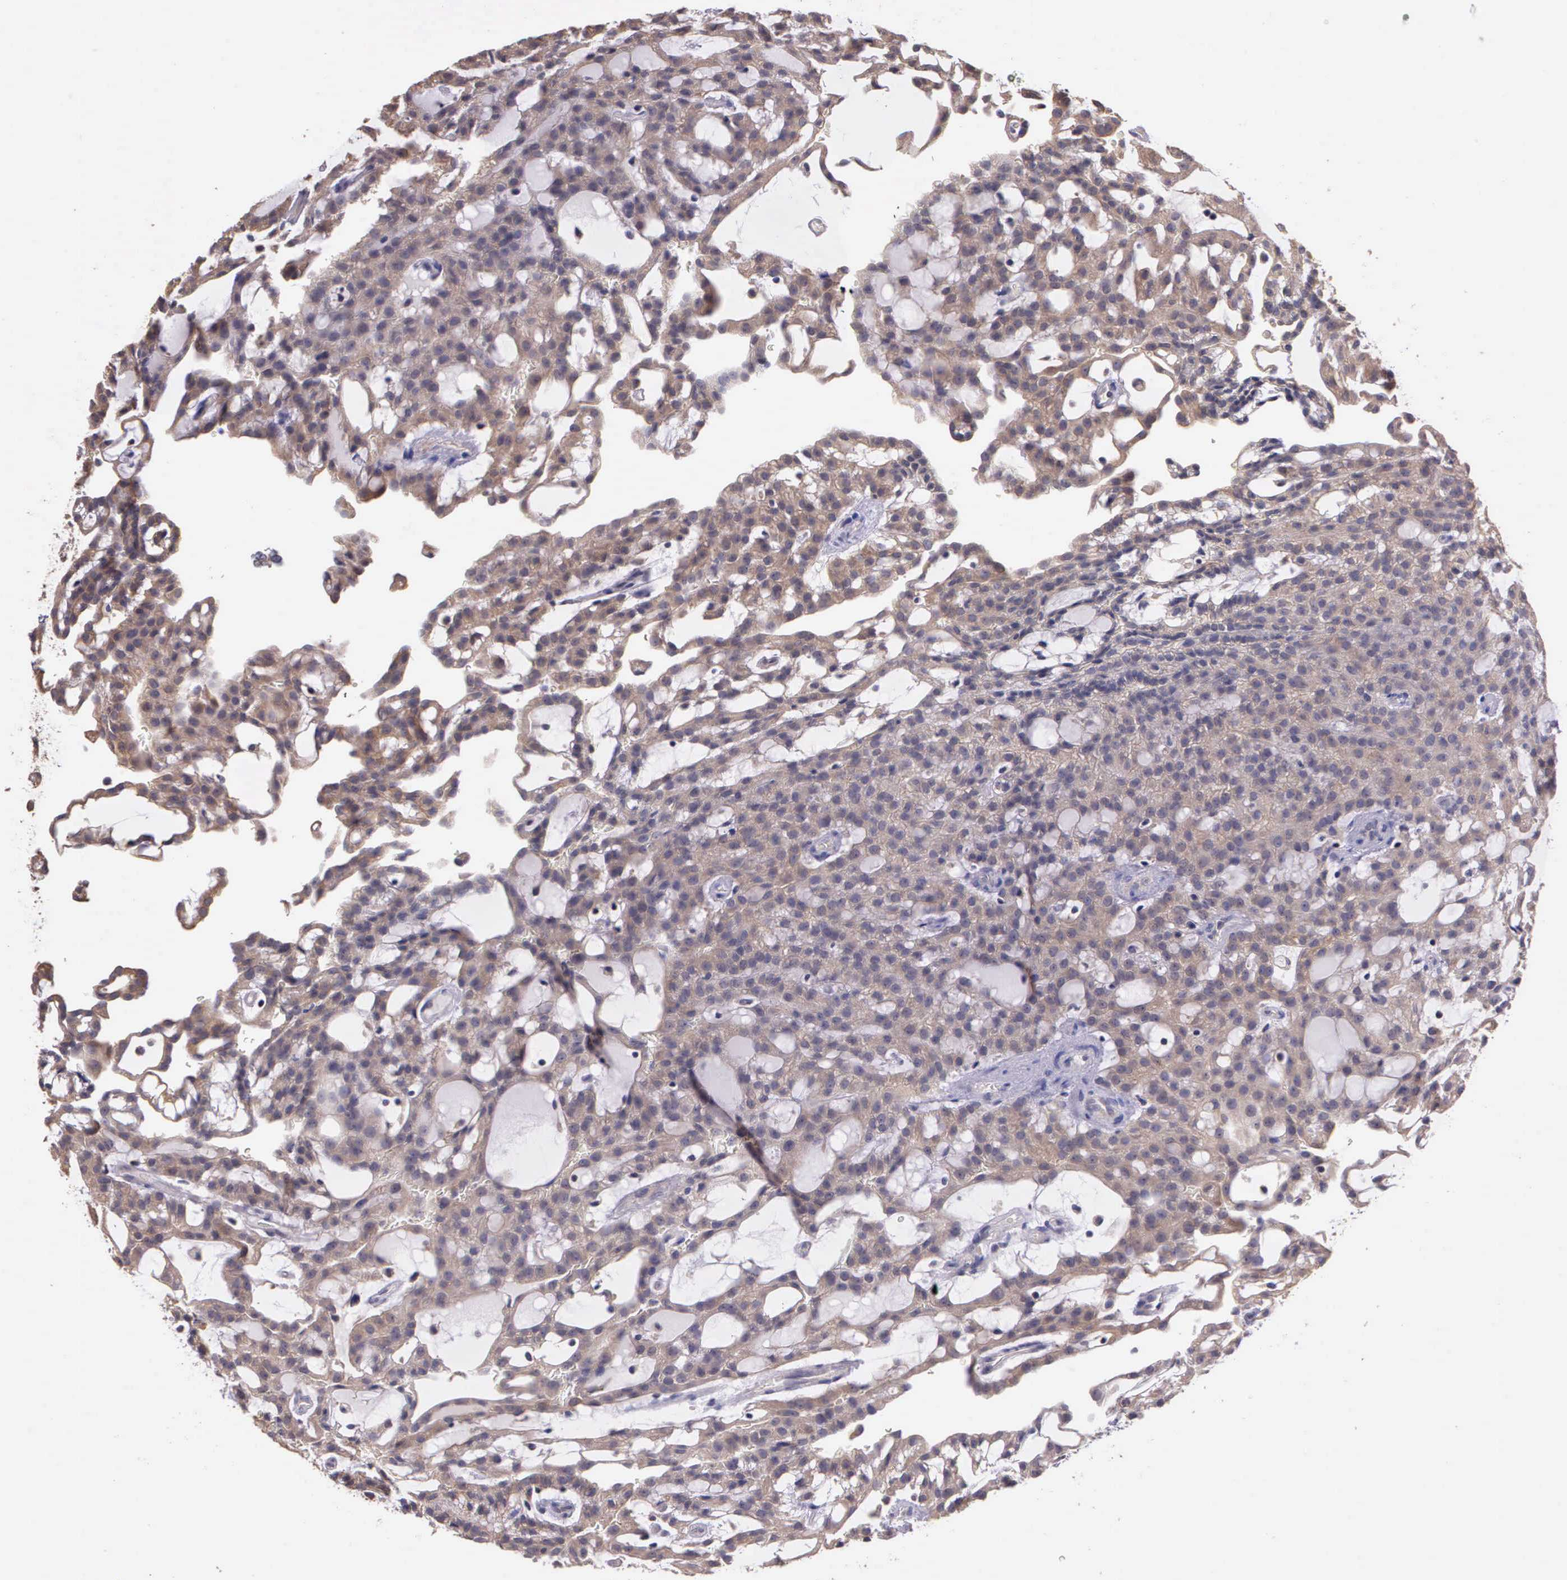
{"staining": {"intensity": "weak", "quantity": ">75%", "location": "cytoplasmic/membranous"}, "tissue": "renal cancer", "cell_type": "Tumor cells", "image_type": "cancer", "snomed": [{"axis": "morphology", "description": "Adenocarcinoma, NOS"}, {"axis": "topography", "description": "Kidney"}], "caption": "Tumor cells show weak cytoplasmic/membranous expression in approximately >75% of cells in renal cancer.", "gene": "IGBP1", "patient": {"sex": "male", "age": 63}}